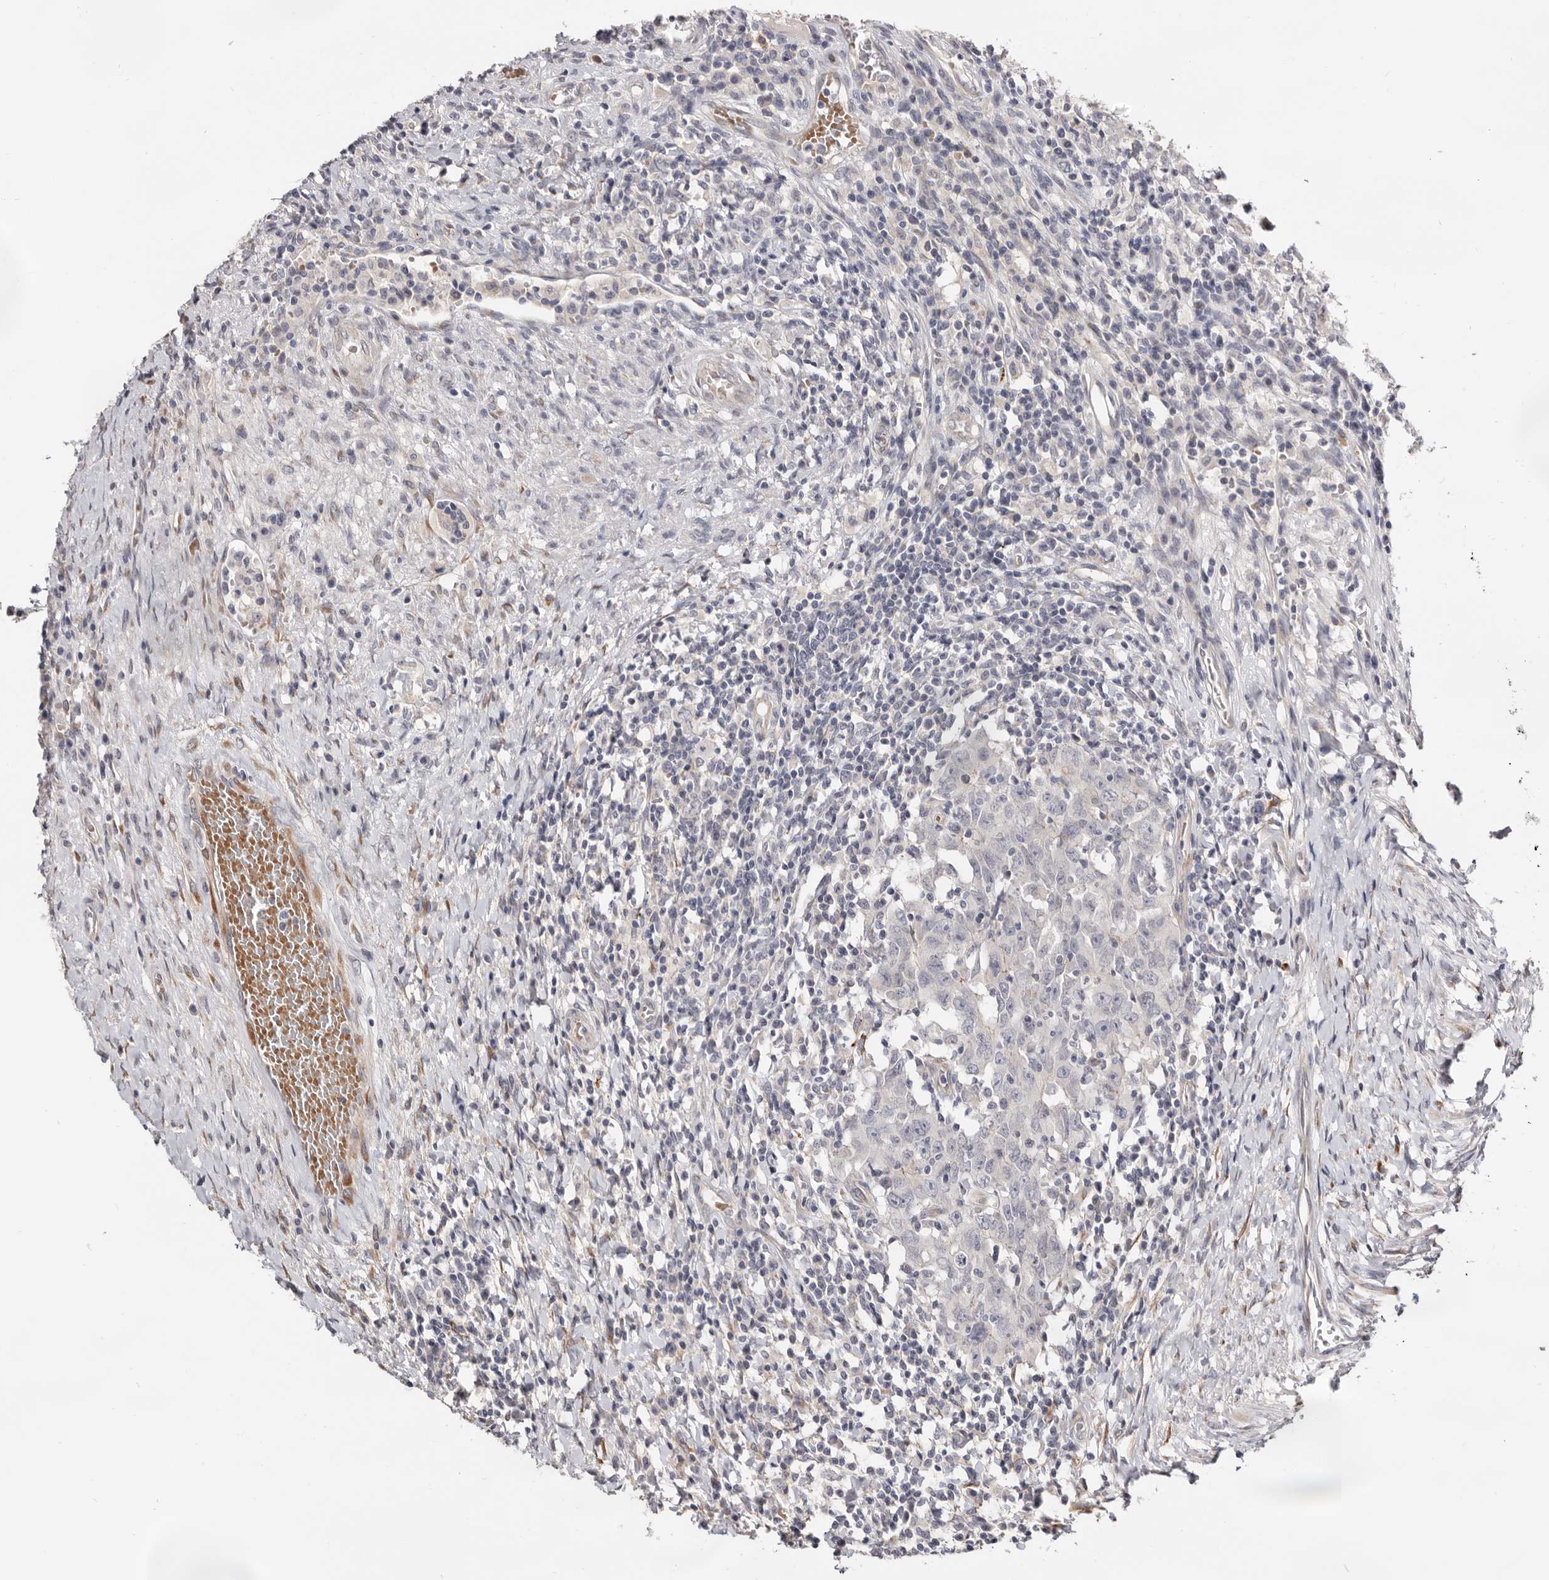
{"staining": {"intensity": "negative", "quantity": "none", "location": "none"}, "tissue": "testis cancer", "cell_type": "Tumor cells", "image_type": "cancer", "snomed": [{"axis": "morphology", "description": "Carcinoma, Embryonal, NOS"}, {"axis": "topography", "description": "Testis"}], "caption": "Protein analysis of embryonal carcinoma (testis) shows no significant staining in tumor cells. (DAB IHC visualized using brightfield microscopy, high magnification).", "gene": "USH1C", "patient": {"sex": "male", "age": 26}}